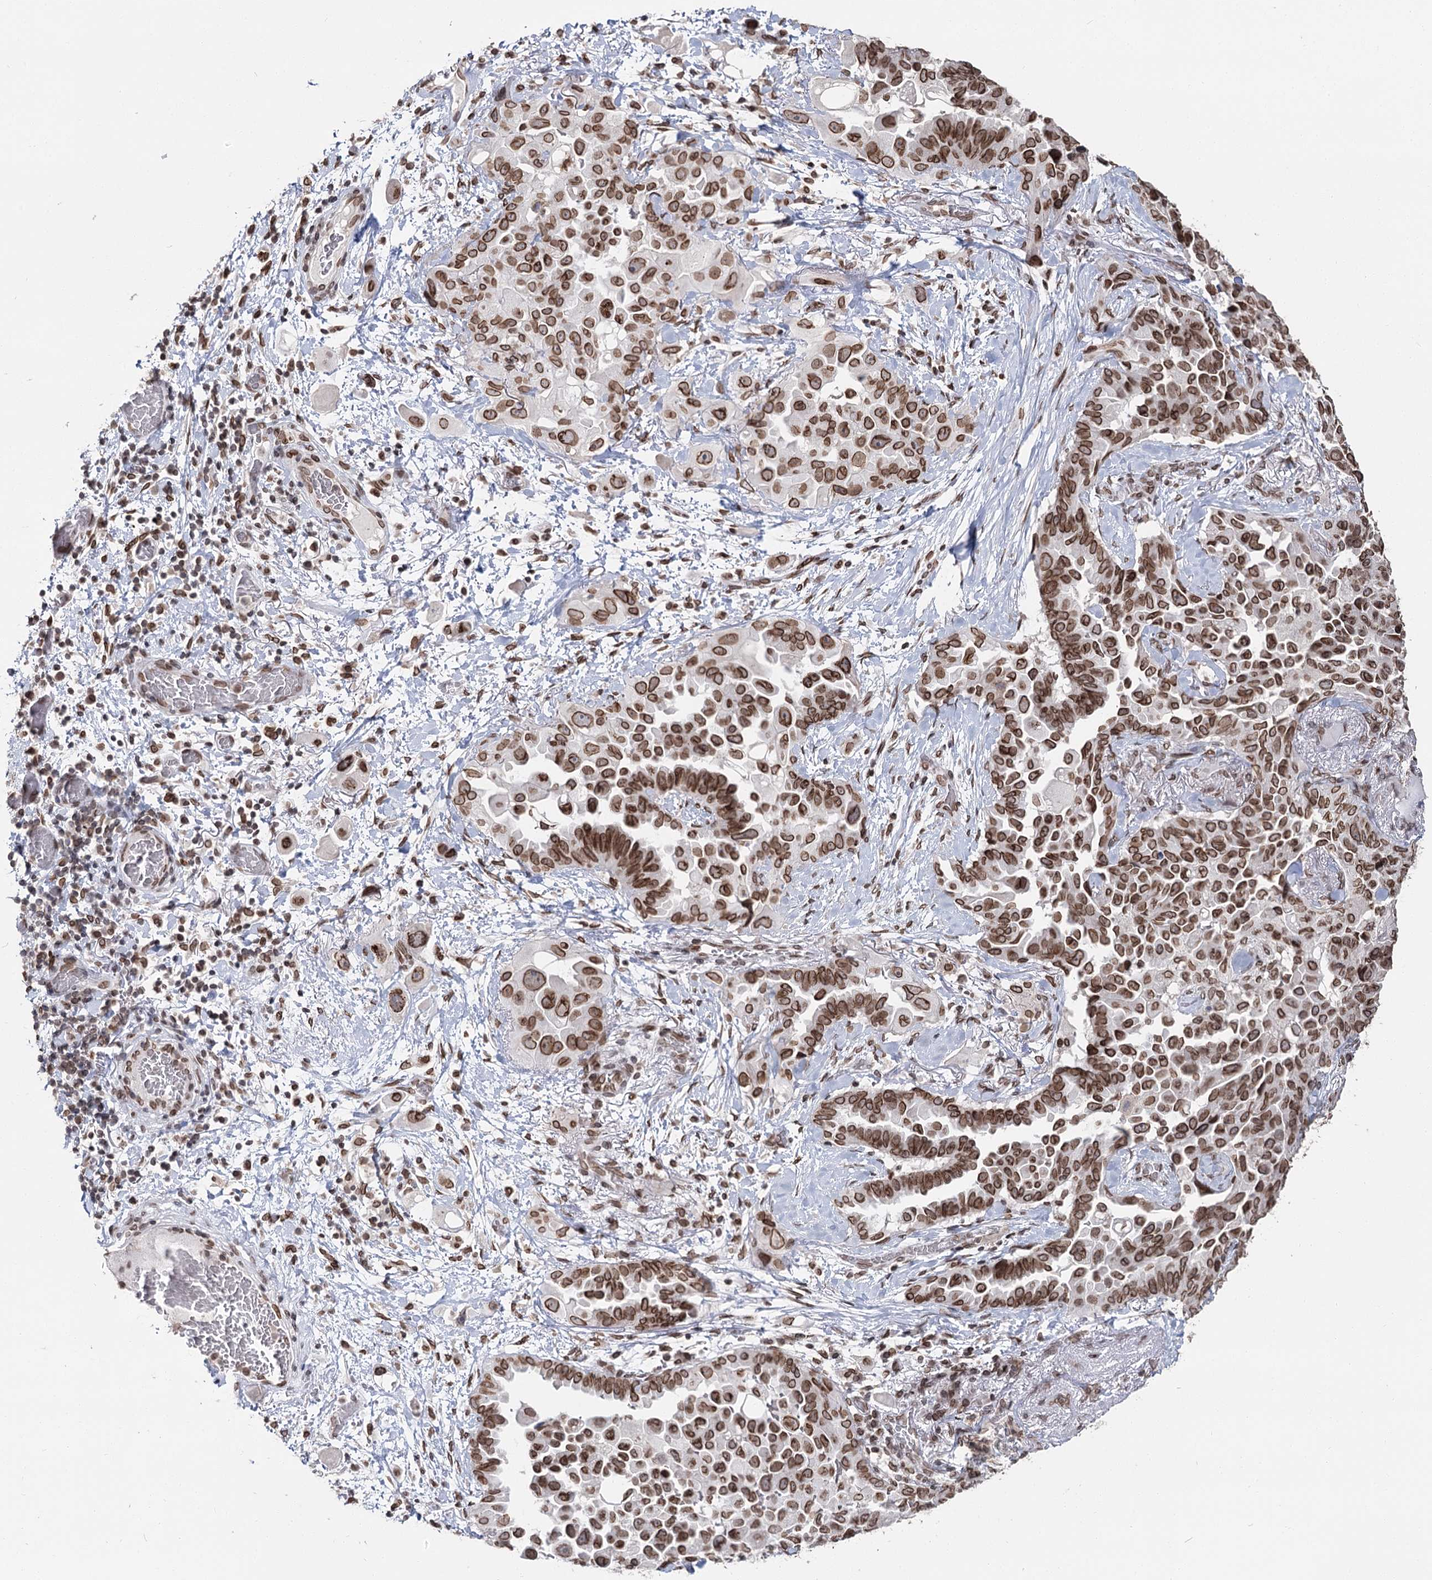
{"staining": {"intensity": "moderate", "quantity": ">75%", "location": "cytoplasmic/membranous,nuclear"}, "tissue": "lung cancer", "cell_type": "Tumor cells", "image_type": "cancer", "snomed": [{"axis": "morphology", "description": "Adenocarcinoma, NOS"}, {"axis": "topography", "description": "Lung"}], "caption": "An image of lung cancer (adenocarcinoma) stained for a protein displays moderate cytoplasmic/membranous and nuclear brown staining in tumor cells.", "gene": "KIAA0930", "patient": {"sex": "female", "age": 67}}